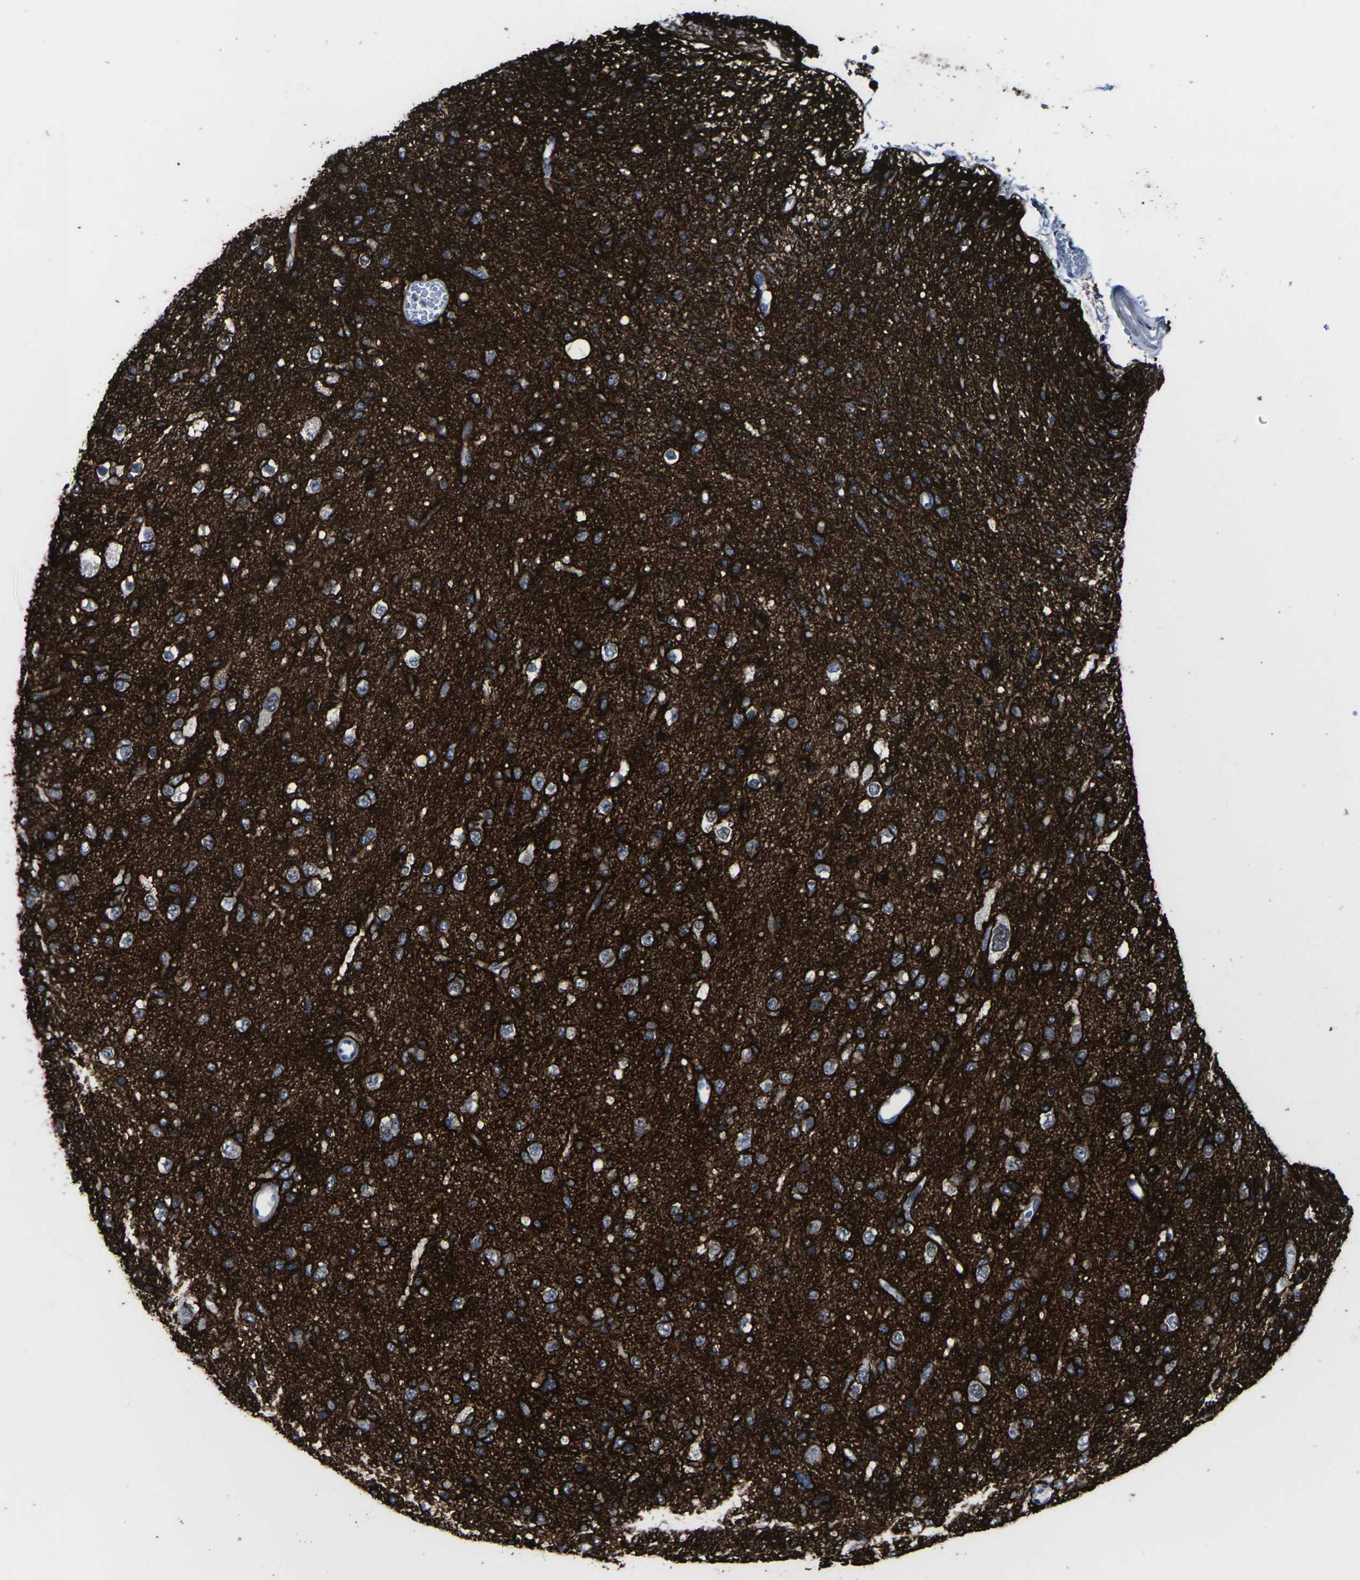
{"staining": {"intensity": "strong", "quantity": "25%-75%", "location": "cytoplasmic/membranous"}, "tissue": "glioma", "cell_type": "Tumor cells", "image_type": "cancer", "snomed": [{"axis": "morphology", "description": "Glioma, malignant, Low grade"}, {"axis": "topography", "description": "Brain"}], "caption": "This micrograph displays IHC staining of human low-grade glioma (malignant), with high strong cytoplasmic/membranous staining in about 25%-75% of tumor cells.", "gene": "MSANTD4", "patient": {"sex": "male", "age": 77}}